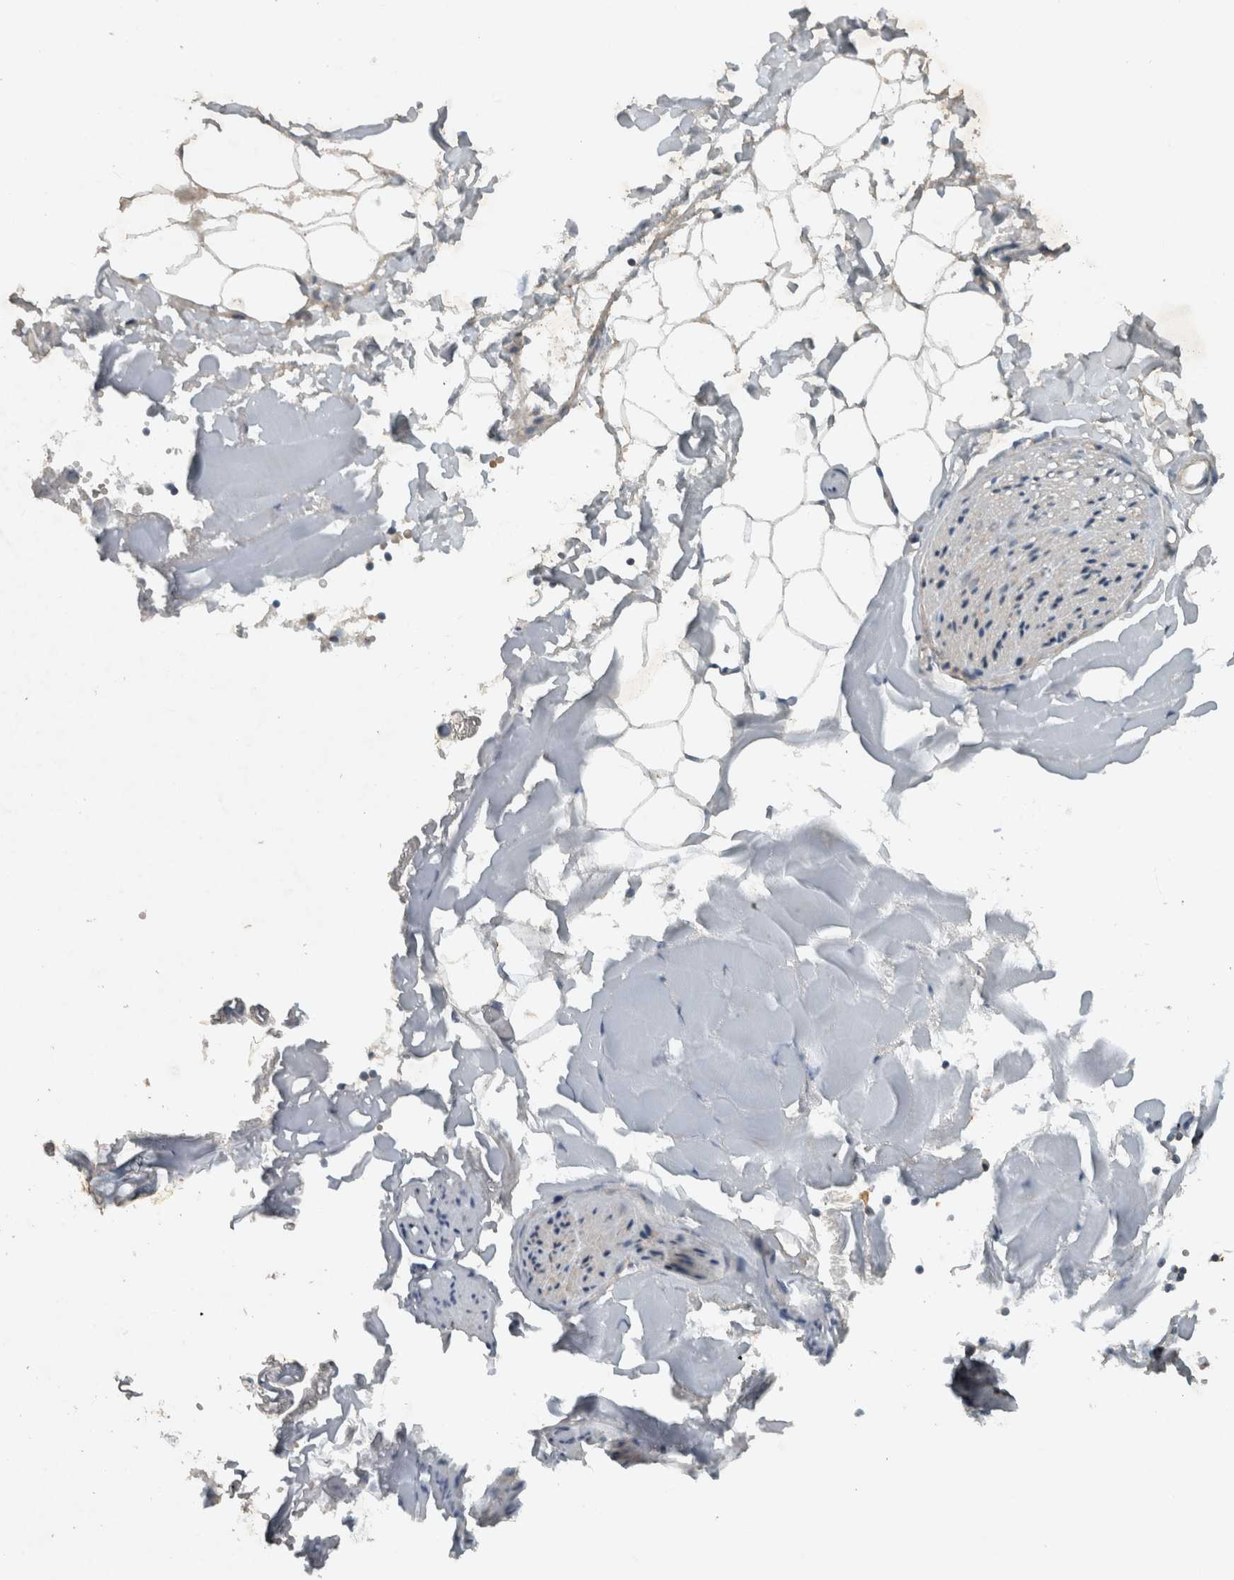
{"staining": {"intensity": "negative", "quantity": "none", "location": "none"}, "tissue": "adipose tissue", "cell_type": "Adipocytes", "image_type": "normal", "snomed": [{"axis": "morphology", "description": "Normal tissue, NOS"}, {"axis": "morphology", "description": "Adenocarcinoma, NOS"}, {"axis": "topography", "description": "Smooth muscle"}, {"axis": "topography", "description": "Colon"}], "caption": "A high-resolution micrograph shows immunohistochemistry (IHC) staining of normal adipose tissue, which exhibits no significant staining in adipocytes. (DAB immunohistochemistry visualized using brightfield microscopy, high magnification).", "gene": "GPR137B", "patient": {"sex": "male", "age": 14}}